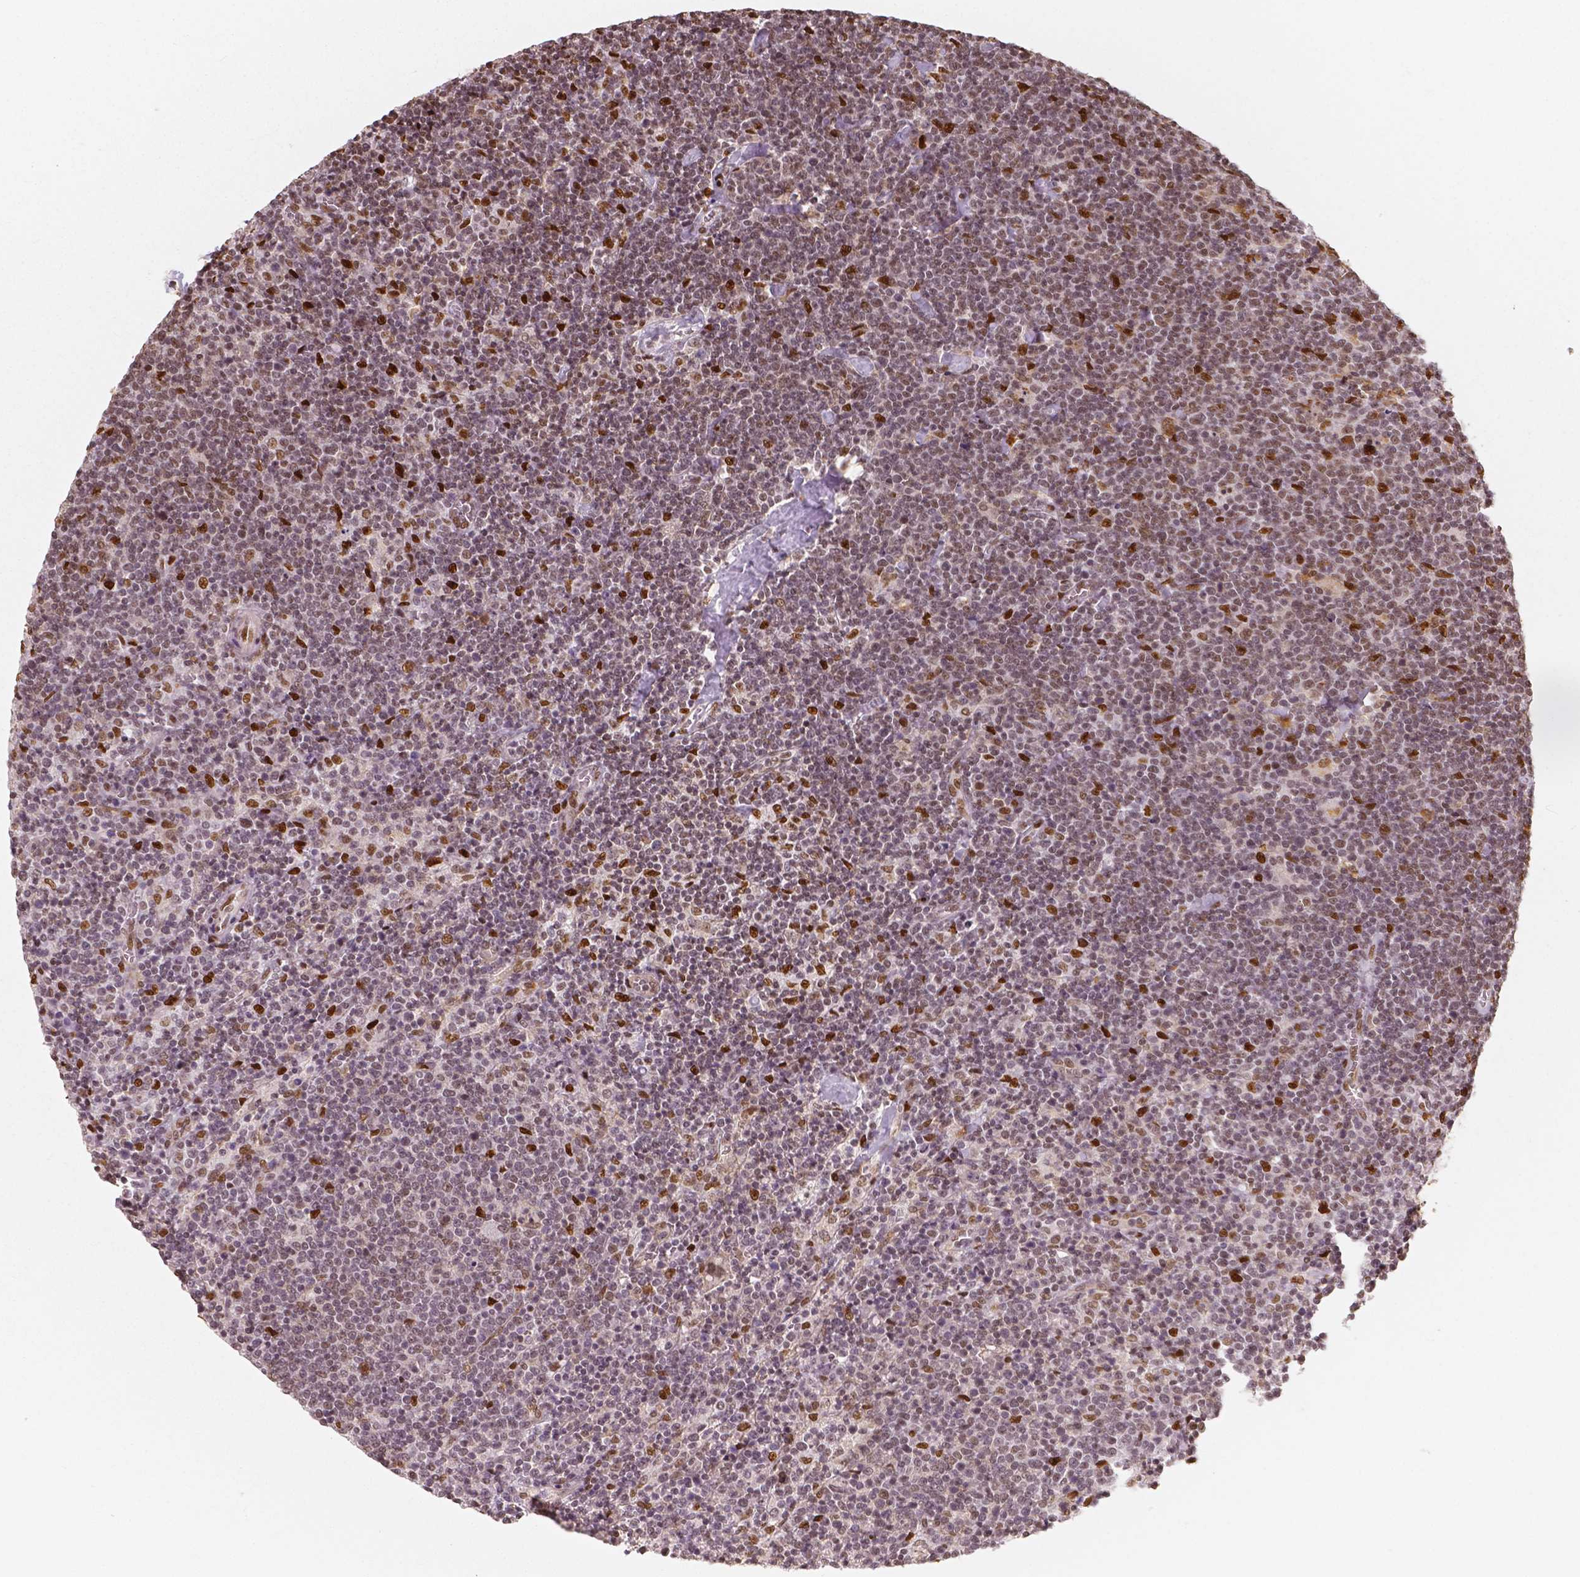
{"staining": {"intensity": "weak", "quantity": ">75%", "location": "nuclear"}, "tissue": "lymphoma", "cell_type": "Tumor cells", "image_type": "cancer", "snomed": [{"axis": "morphology", "description": "Malignant lymphoma, non-Hodgkin's type, High grade"}, {"axis": "topography", "description": "Lymph node"}], "caption": "This histopathology image demonstrates immunohistochemistry (IHC) staining of high-grade malignant lymphoma, non-Hodgkin's type, with low weak nuclear staining in approximately >75% of tumor cells.", "gene": "NUCKS1", "patient": {"sex": "male", "age": 61}}